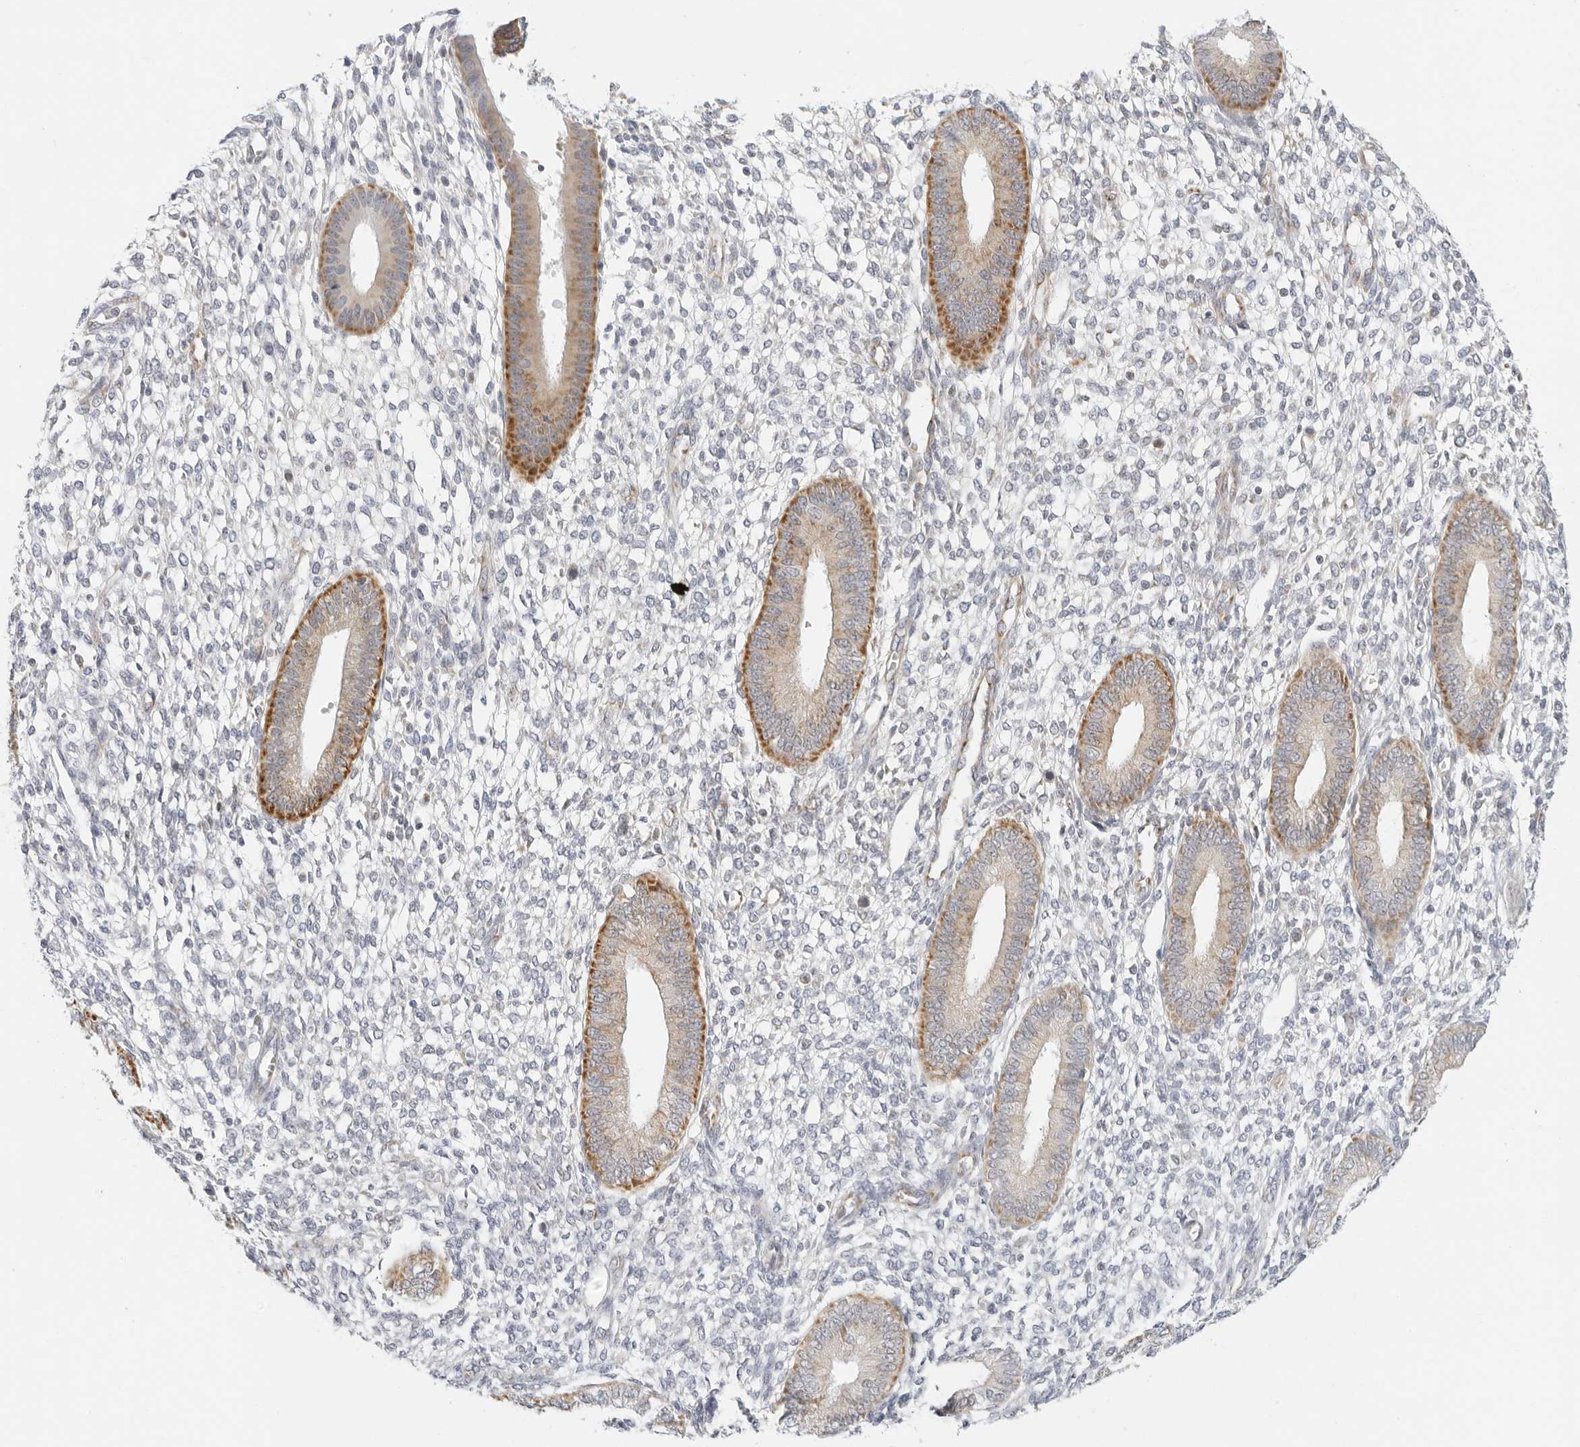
{"staining": {"intensity": "negative", "quantity": "none", "location": "none"}, "tissue": "endometrium", "cell_type": "Cells in endometrial stroma", "image_type": "normal", "snomed": [{"axis": "morphology", "description": "Normal tissue, NOS"}, {"axis": "topography", "description": "Endometrium"}], "caption": "Immunohistochemistry of unremarkable endometrium displays no expression in cells in endometrial stroma. (Immunohistochemistry, brightfield microscopy, high magnification).", "gene": "RC3H1", "patient": {"sex": "female", "age": 46}}